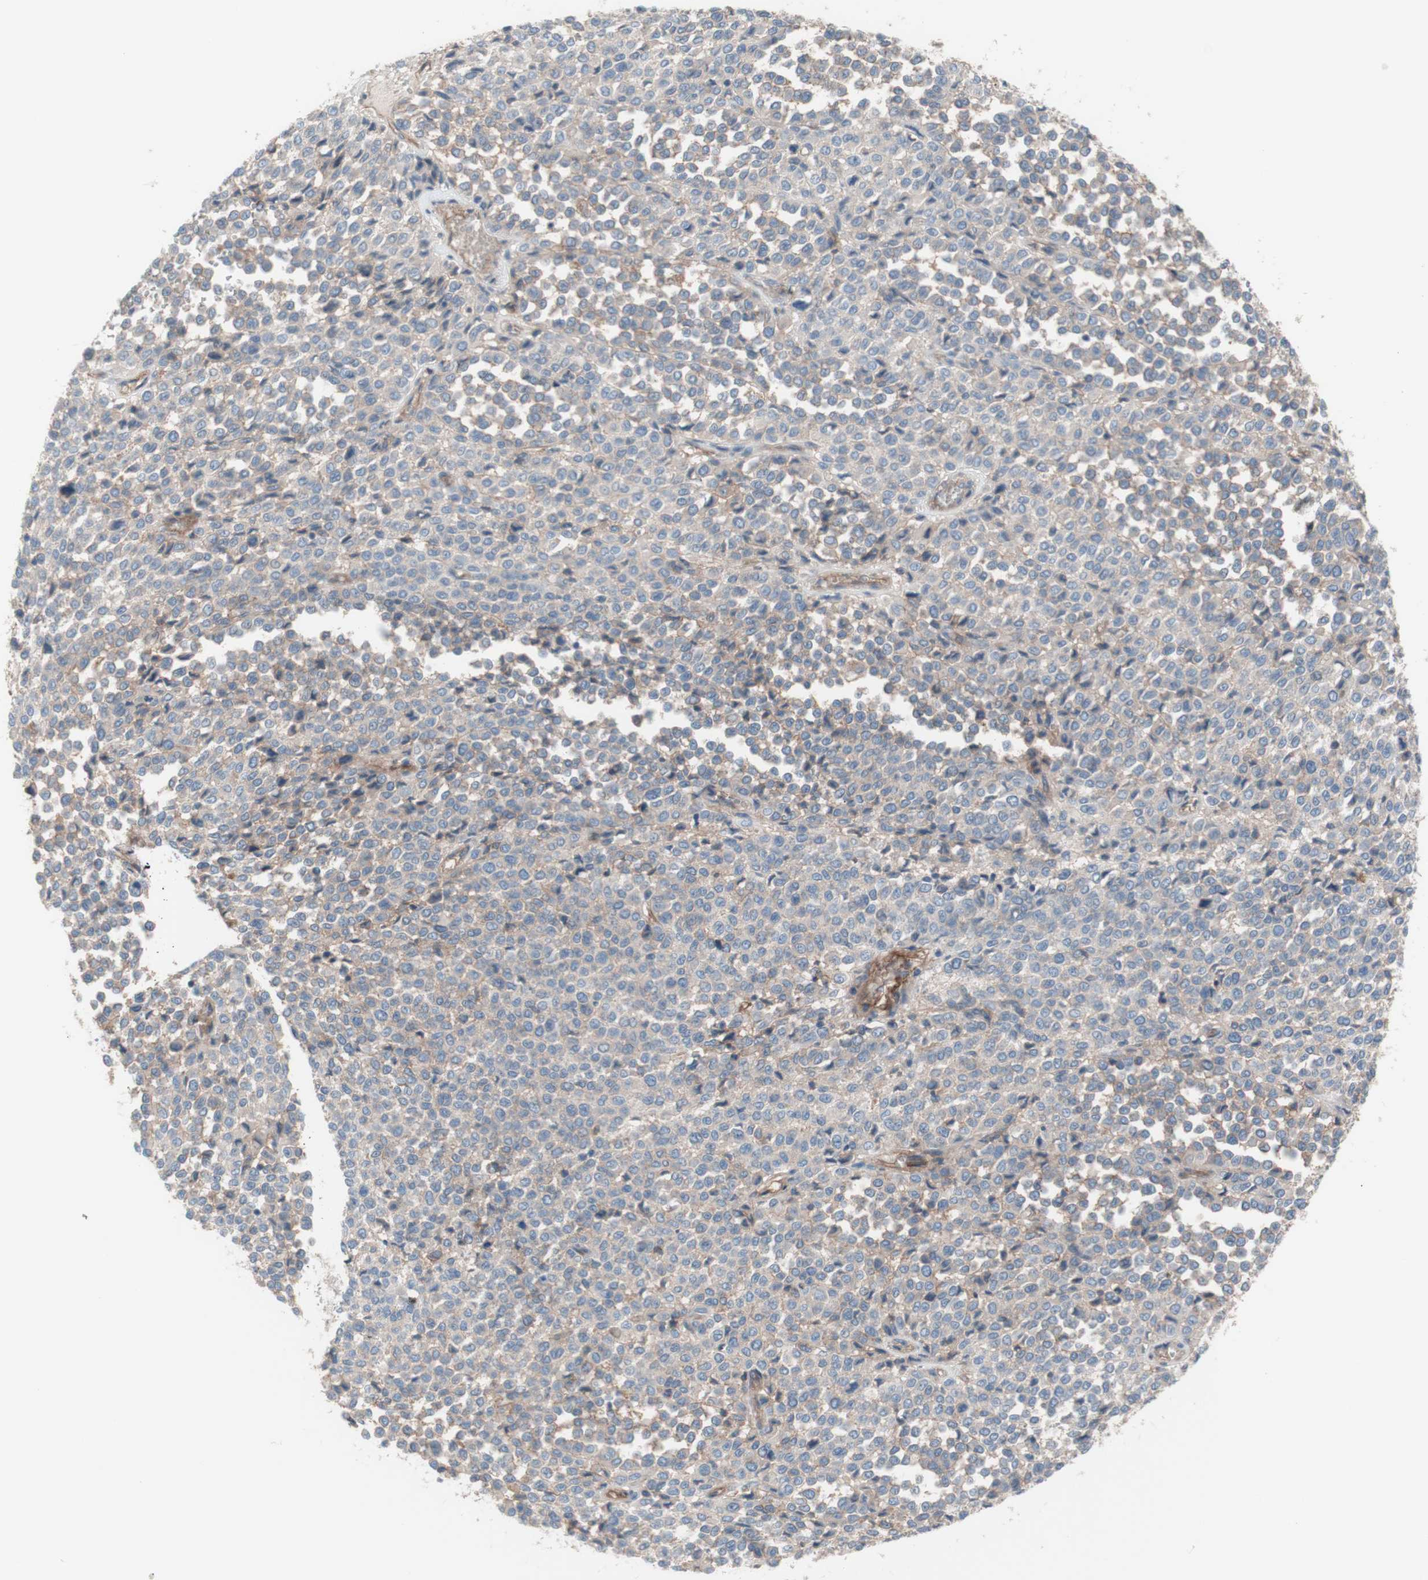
{"staining": {"intensity": "weak", "quantity": ">75%", "location": "cytoplasmic/membranous"}, "tissue": "melanoma", "cell_type": "Tumor cells", "image_type": "cancer", "snomed": [{"axis": "morphology", "description": "Malignant melanoma, Metastatic site"}, {"axis": "topography", "description": "Pancreas"}], "caption": "DAB immunohistochemical staining of malignant melanoma (metastatic site) exhibits weak cytoplasmic/membranous protein positivity in approximately >75% of tumor cells. Immunohistochemistry stains the protein in brown and the nuclei are stained blue.", "gene": "CD46", "patient": {"sex": "female", "age": 30}}